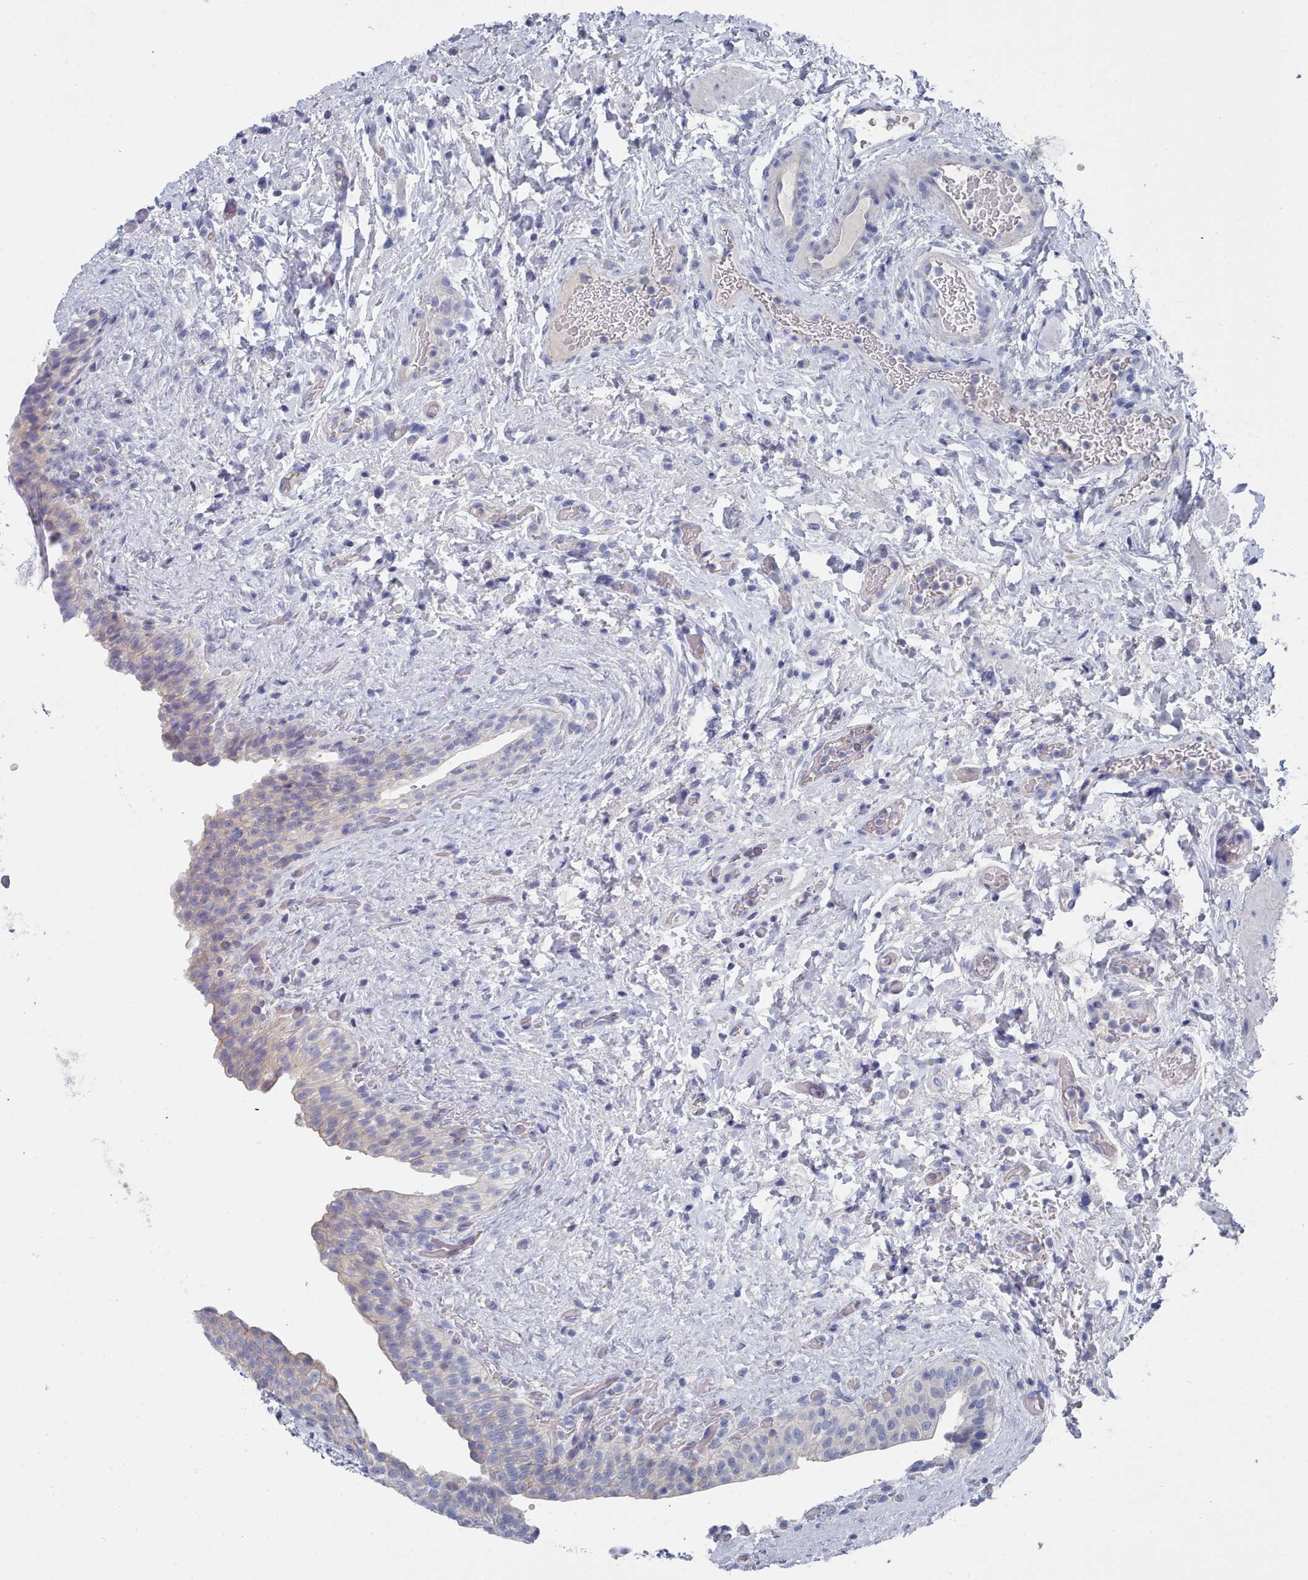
{"staining": {"intensity": "weak", "quantity": "<25%", "location": "cytoplasmic/membranous"}, "tissue": "urinary bladder", "cell_type": "Urothelial cells", "image_type": "normal", "snomed": [{"axis": "morphology", "description": "Normal tissue, NOS"}, {"axis": "topography", "description": "Urinary bladder"}], "caption": "Immunohistochemical staining of unremarkable human urinary bladder demonstrates no significant staining in urothelial cells. (DAB immunohistochemistry, high magnification).", "gene": "ENSG00000285188", "patient": {"sex": "male", "age": 69}}